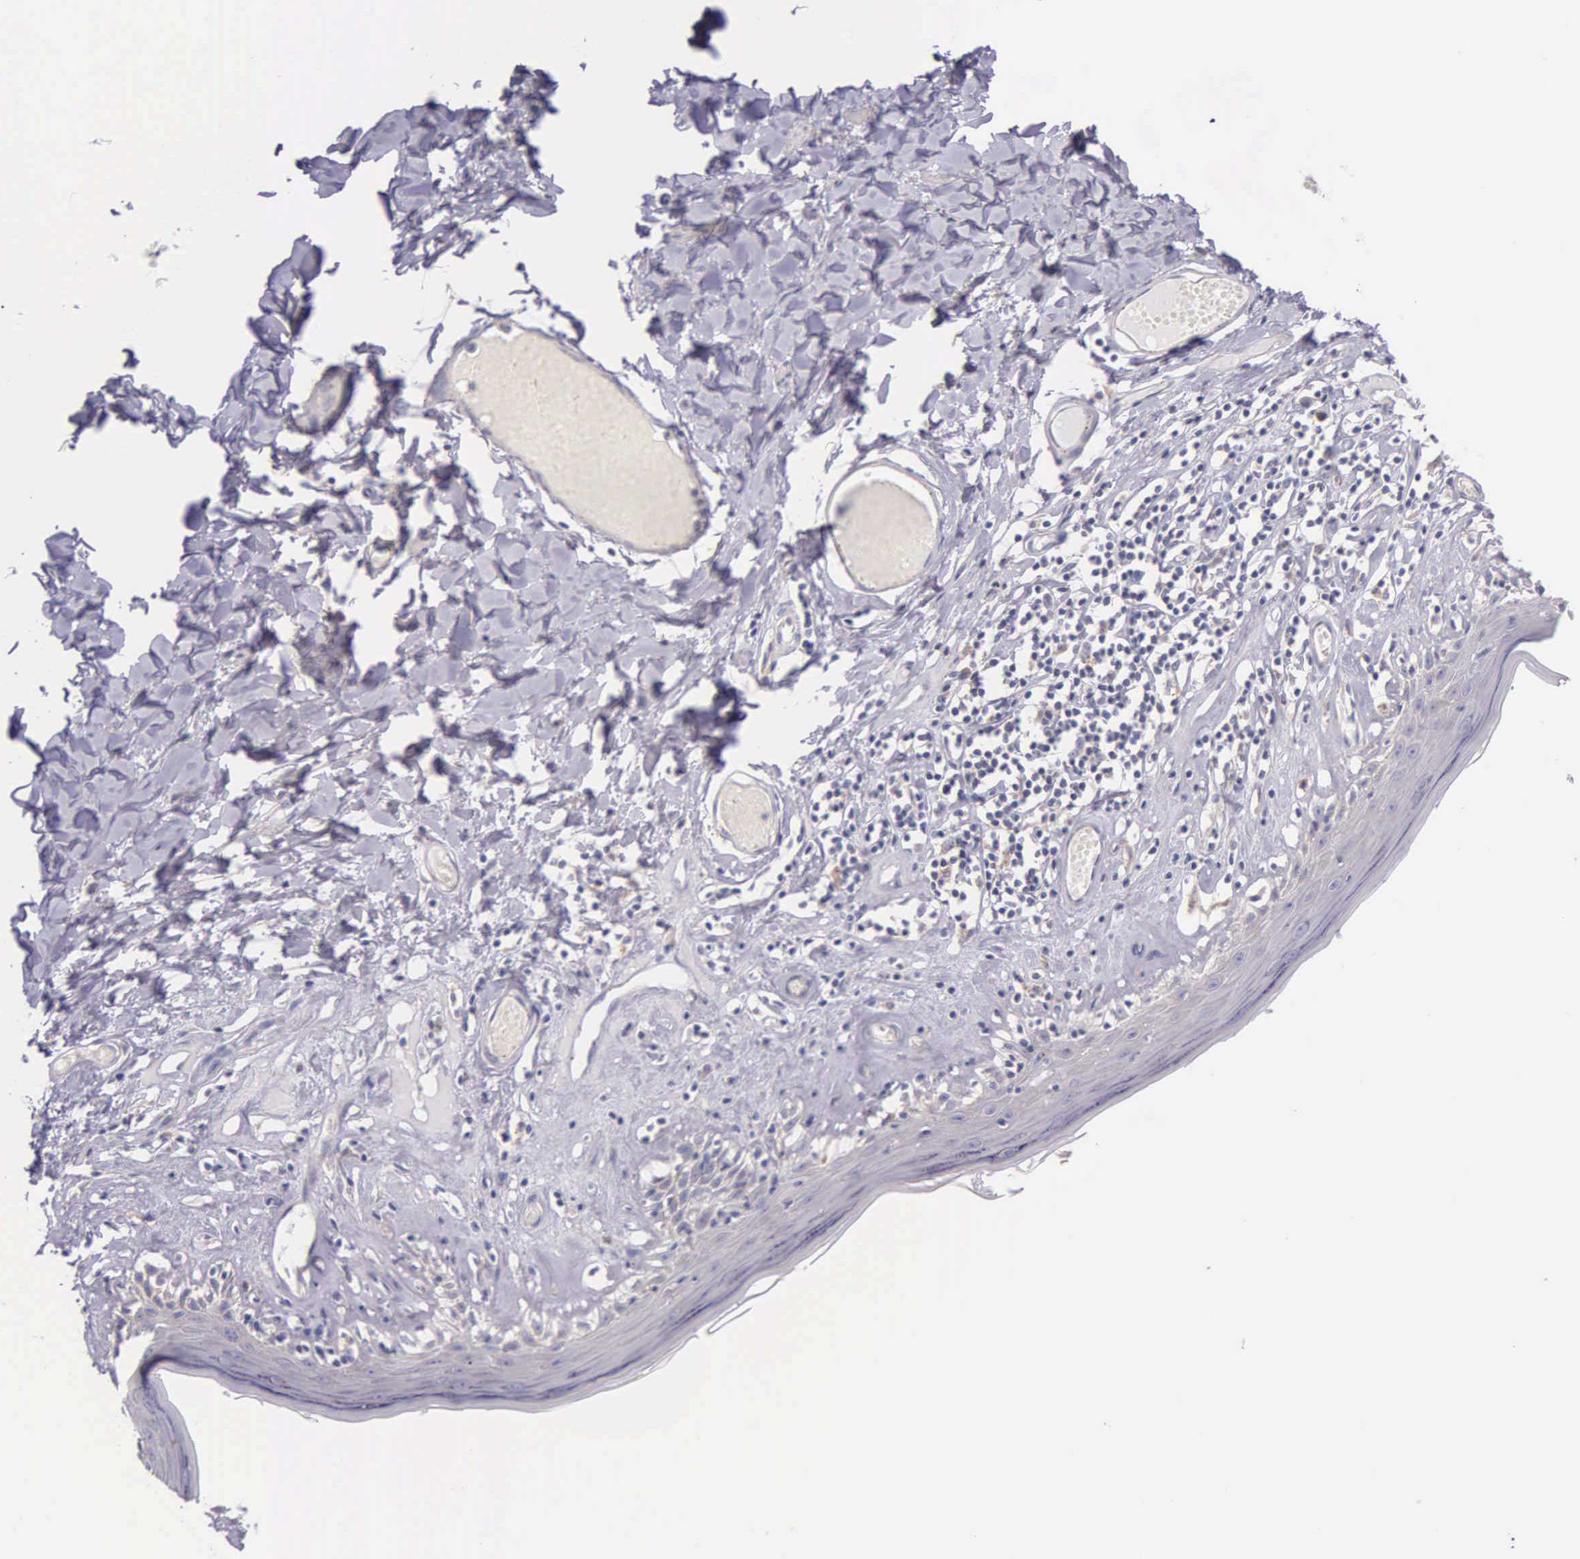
{"staining": {"intensity": "weak", "quantity": "25%-75%", "location": "cytoplasmic/membranous"}, "tissue": "skin", "cell_type": "Epidermal cells", "image_type": "normal", "snomed": [{"axis": "morphology", "description": "Normal tissue, NOS"}, {"axis": "topography", "description": "Vascular tissue"}, {"axis": "topography", "description": "Vulva"}, {"axis": "topography", "description": "Peripheral nerve tissue"}], "caption": "IHC (DAB) staining of benign skin exhibits weak cytoplasmic/membranous protein expression in about 25%-75% of epidermal cells.", "gene": "CTAGE15", "patient": {"sex": "female", "age": 86}}